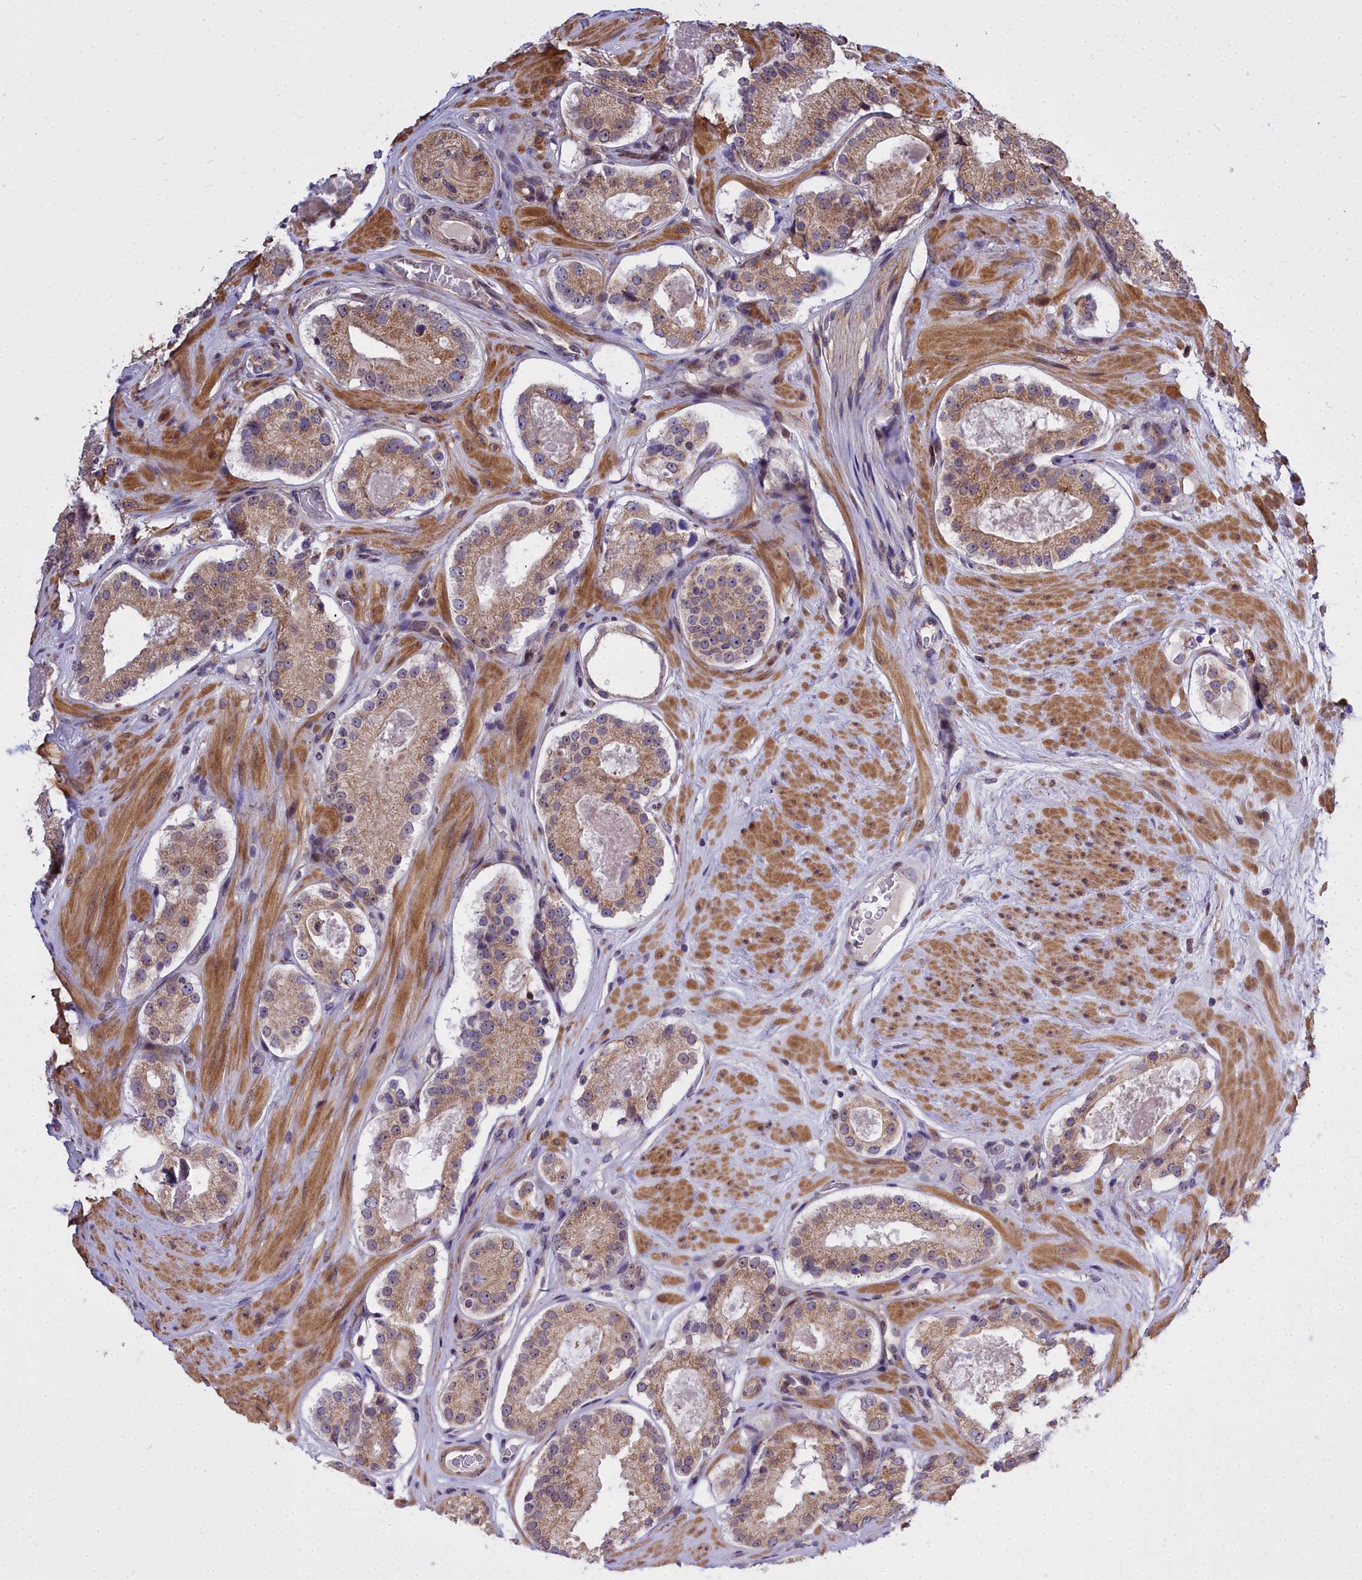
{"staining": {"intensity": "moderate", "quantity": "<25%", "location": "cytoplasmic/membranous"}, "tissue": "prostate cancer", "cell_type": "Tumor cells", "image_type": "cancer", "snomed": [{"axis": "morphology", "description": "Adenocarcinoma, High grade"}, {"axis": "topography", "description": "Prostate"}], "caption": "Approximately <25% of tumor cells in adenocarcinoma (high-grade) (prostate) reveal moderate cytoplasmic/membranous protein expression as visualized by brown immunohistochemical staining.", "gene": "ABCB8", "patient": {"sex": "male", "age": 65}}